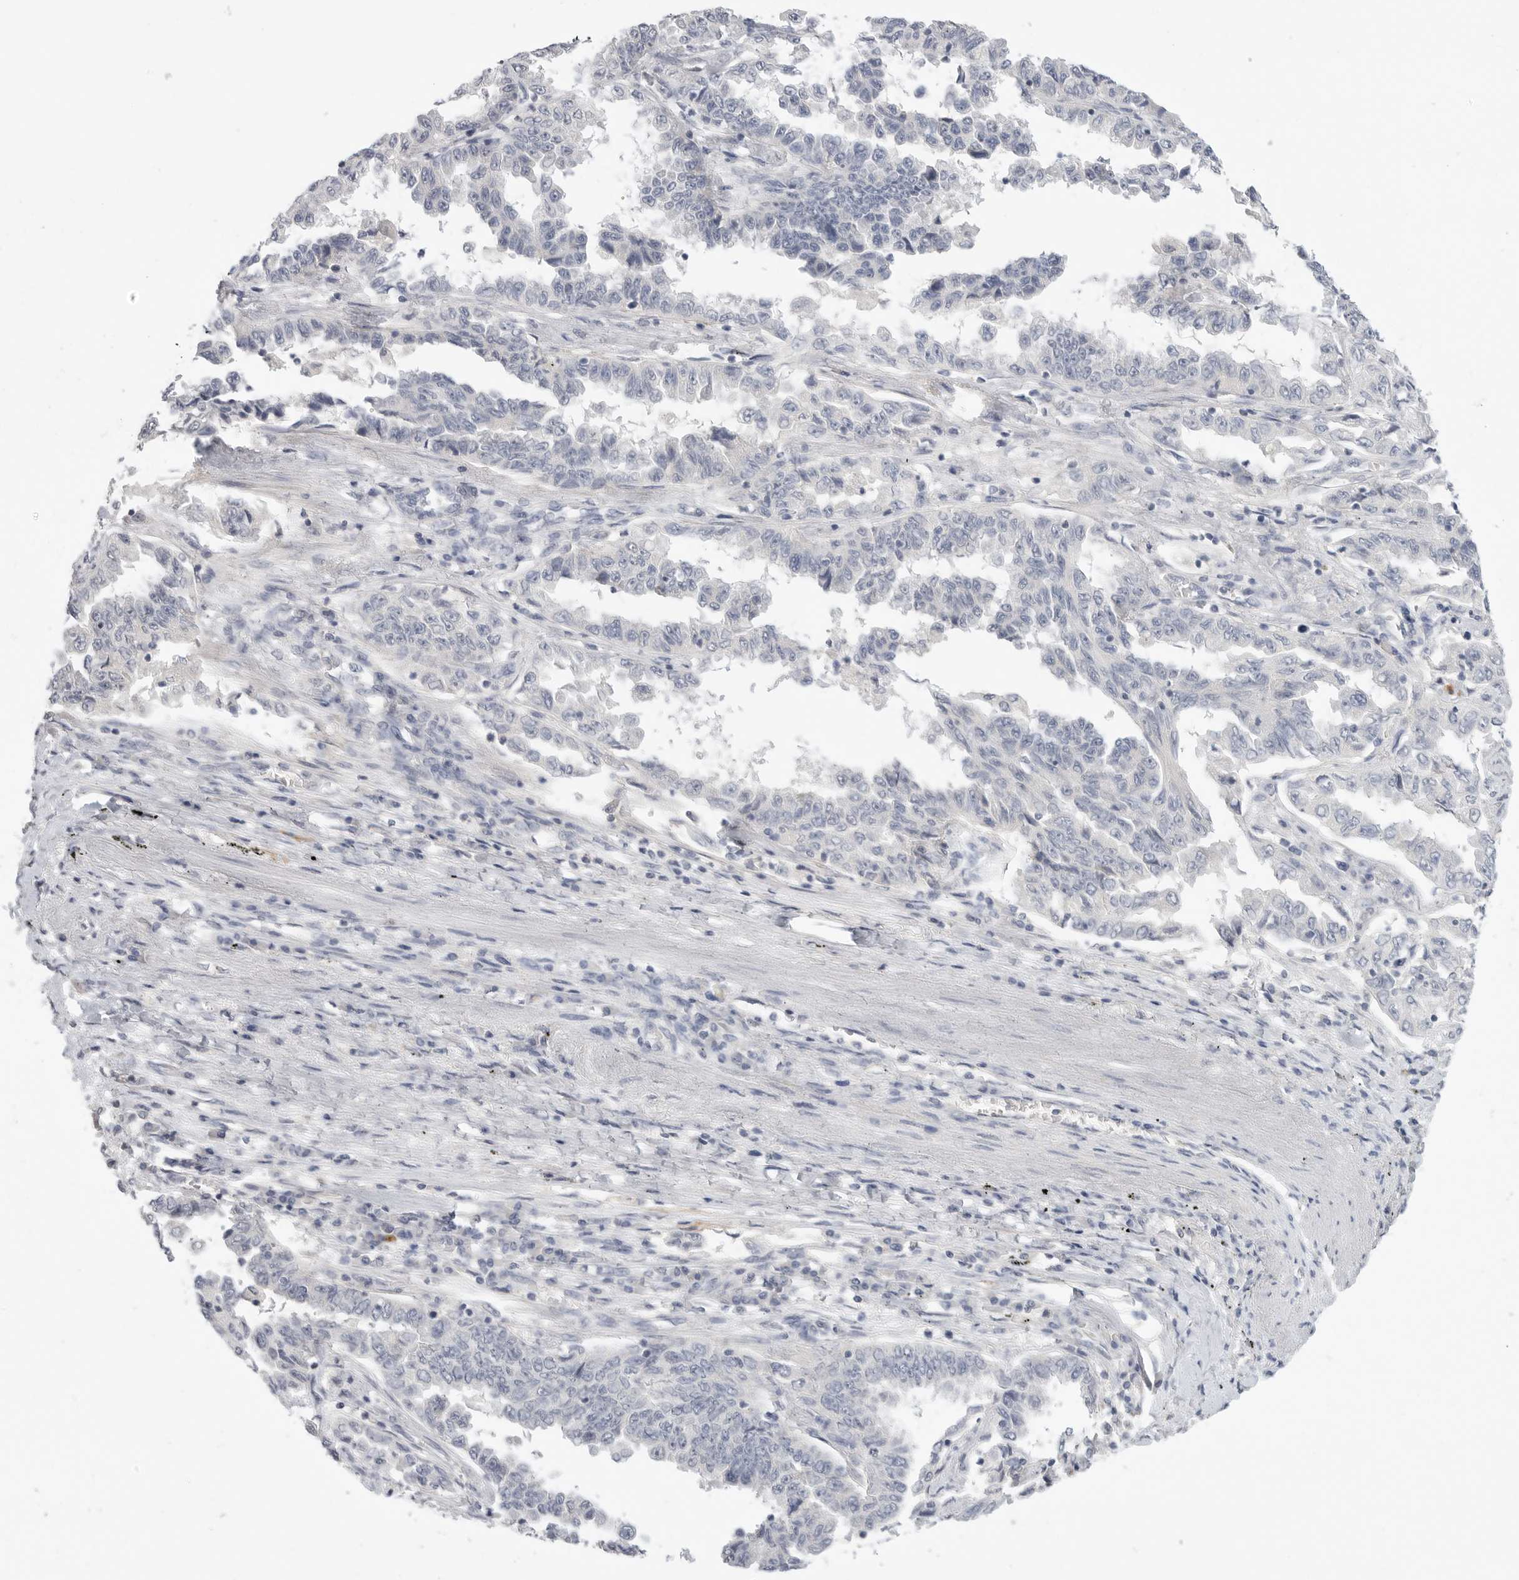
{"staining": {"intensity": "negative", "quantity": "none", "location": "none"}, "tissue": "lung cancer", "cell_type": "Tumor cells", "image_type": "cancer", "snomed": [{"axis": "morphology", "description": "Adenocarcinoma, NOS"}, {"axis": "topography", "description": "Lung"}], "caption": "High magnification brightfield microscopy of lung cancer stained with DAB (3,3'-diaminobenzidine) (brown) and counterstained with hematoxylin (blue): tumor cells show no significant expression. The staining is performed using DAB (3,3'-diaminobenzidine) brown chromogen with nuclei counter-stained in using hematoxylin.", "gene": "FBN2", "patient": {"sex": "female", "age": 51}}